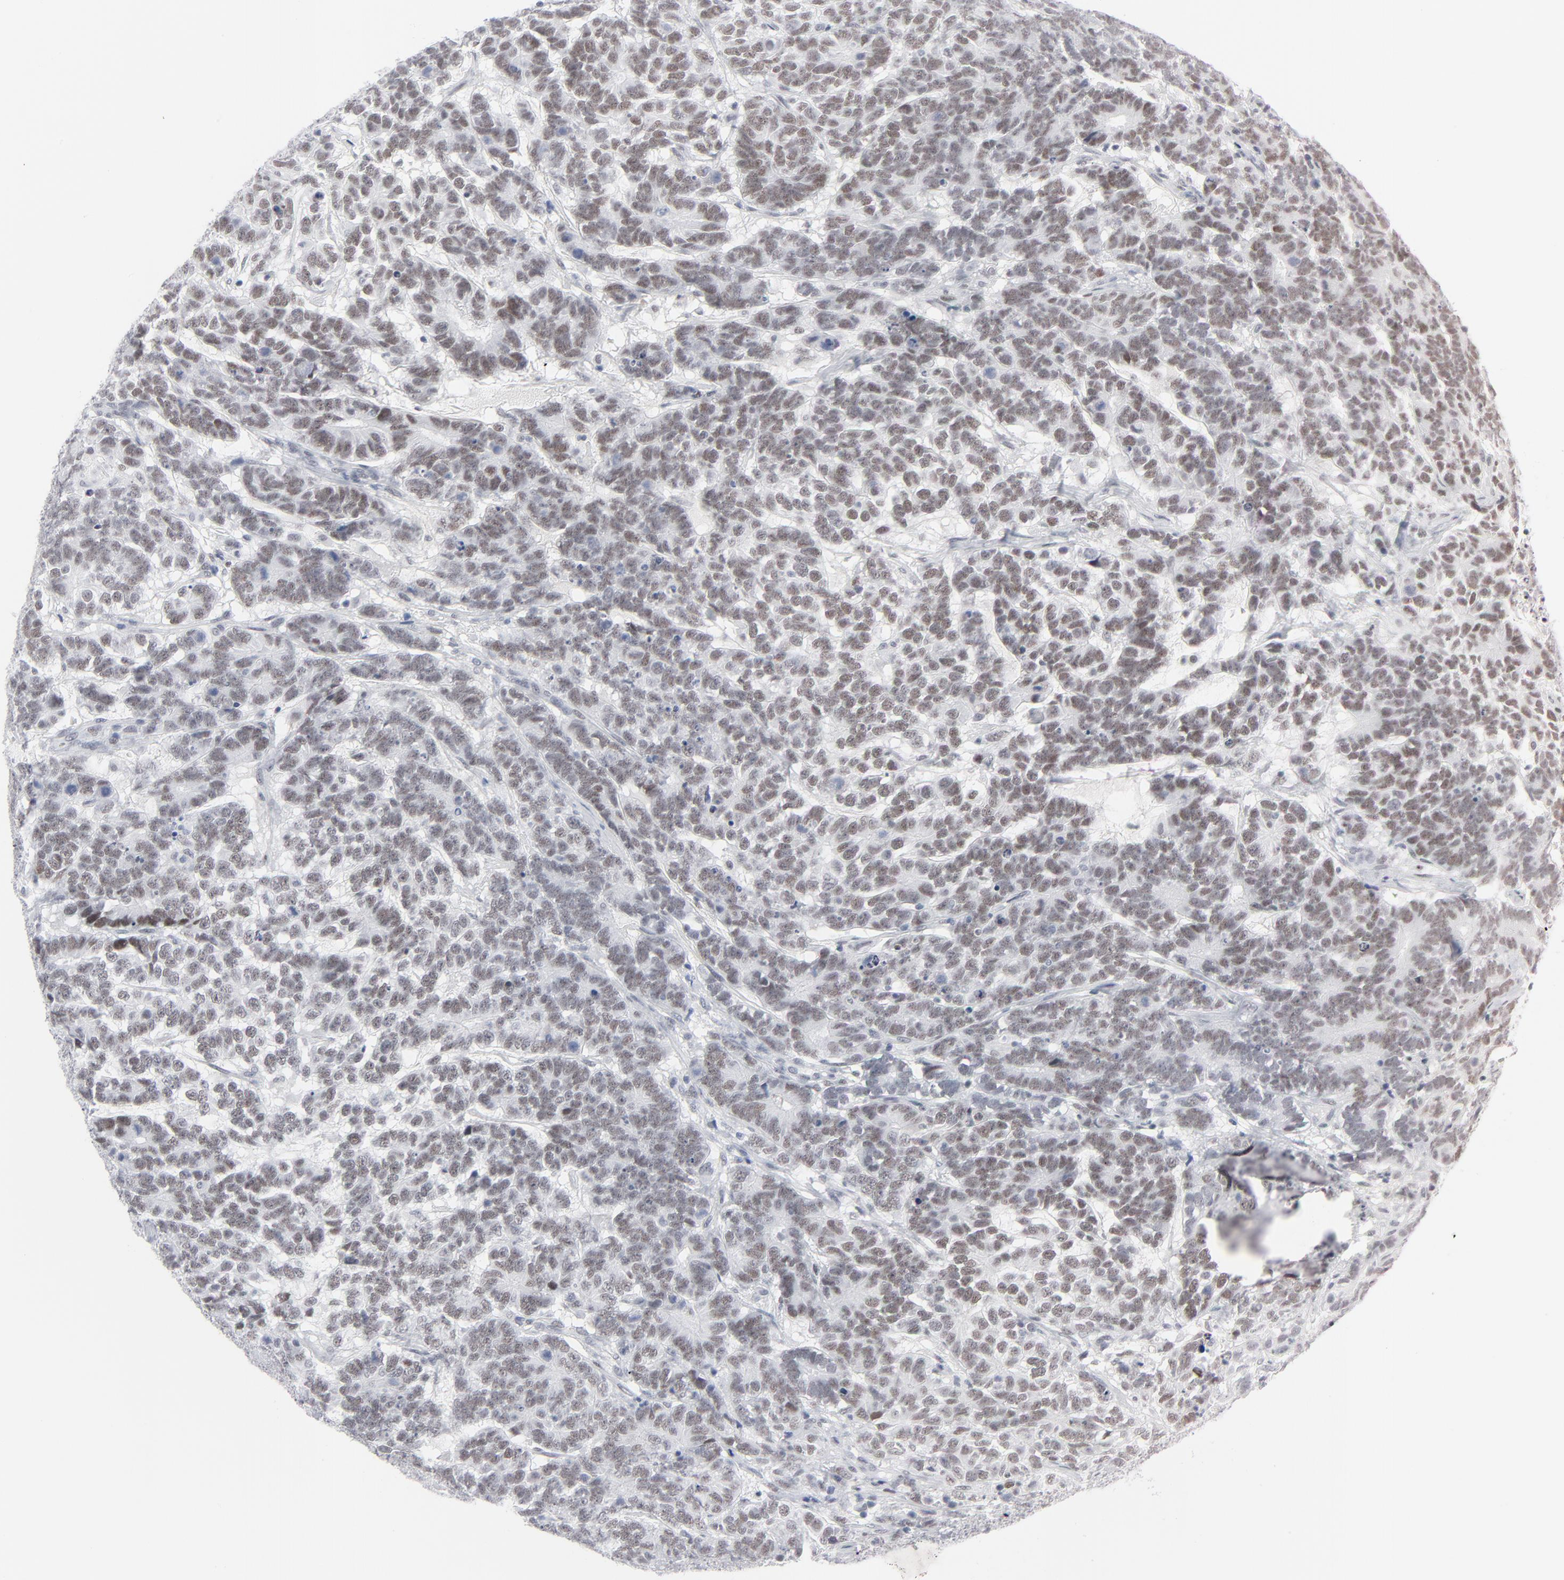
{"staining": {"intensity": "weak", "quantity": ">75%", "location": "nuclear"}, "tissue": "testis cancer", "cell_type": "Tumor cells", "image_type": "cancer", "snomed": [{"axis": "morphology", "description": "Carcinoma, Embryonal, NOS"}, {"axis": "topography", "description": "Testis"}], "caption": "Brown immunohistochemical staining in testis embryonal carcinoma demonstrates weak nuclear positivity in about >75% of tumor cells.", "gene": "SIRT1", "patient": {"sex": "male", "age": 26}}